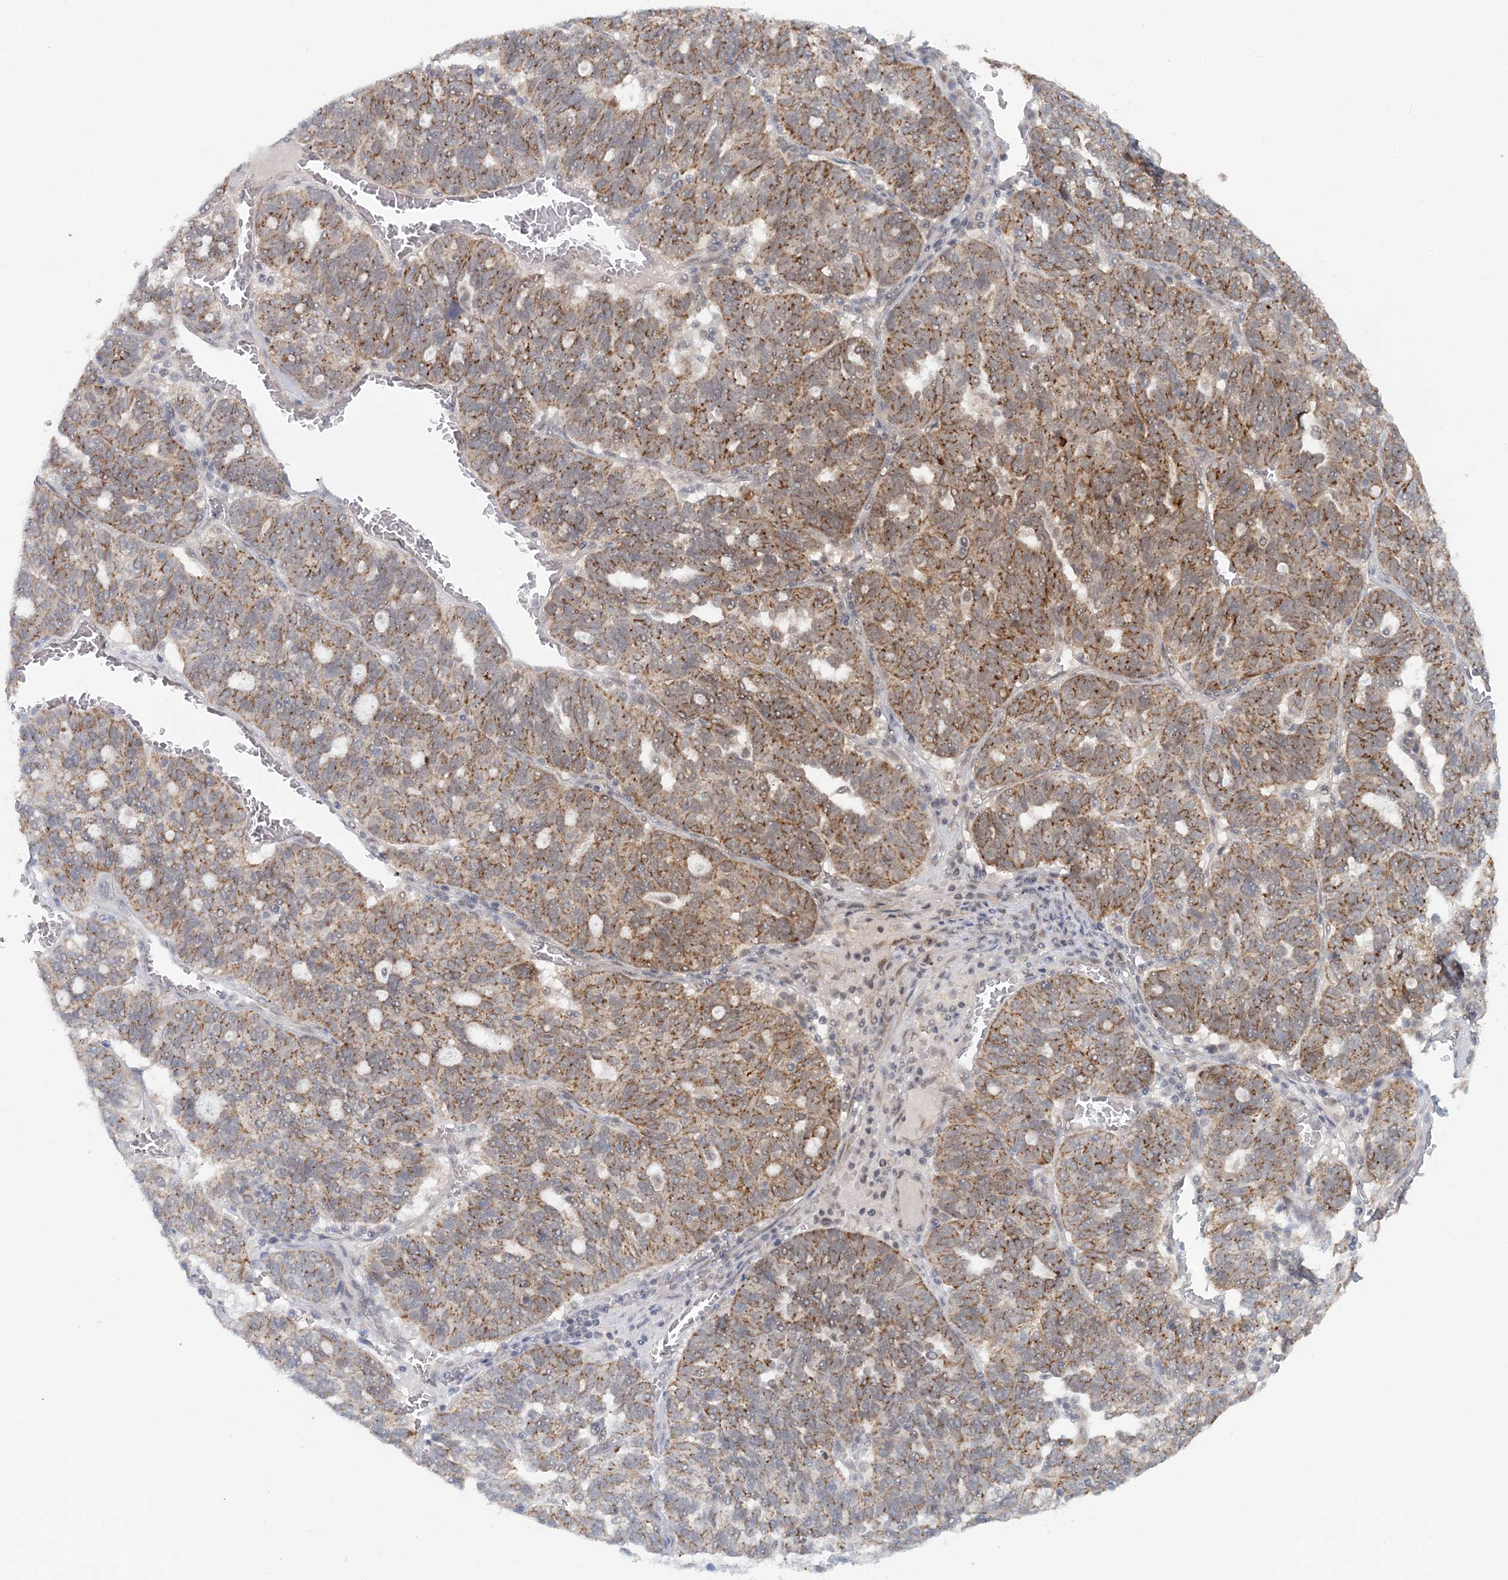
{"staining": {"intensity": "moderate", "quantity": ">75%", "location": "cytoplasmic/membranous"}, "tissue": "ovarian cancer", "cell_type": "Tumor cells", "image_type": "cancer", "snomed": [{"axis": "morphology", "description": "Cystadenocarcinoma, serous, NOS"}, {"axis": "topography", "description": "Ovary"}], "caption": "Human serous cystadenocarcinoma (ovarian) stained with a brown dye reveals moderate cytoplasmic/membranous positive positivity in approximately >75% of tumor cells.", "gene": "RNF150", "patient": {"sex": "female", "age": 59}}